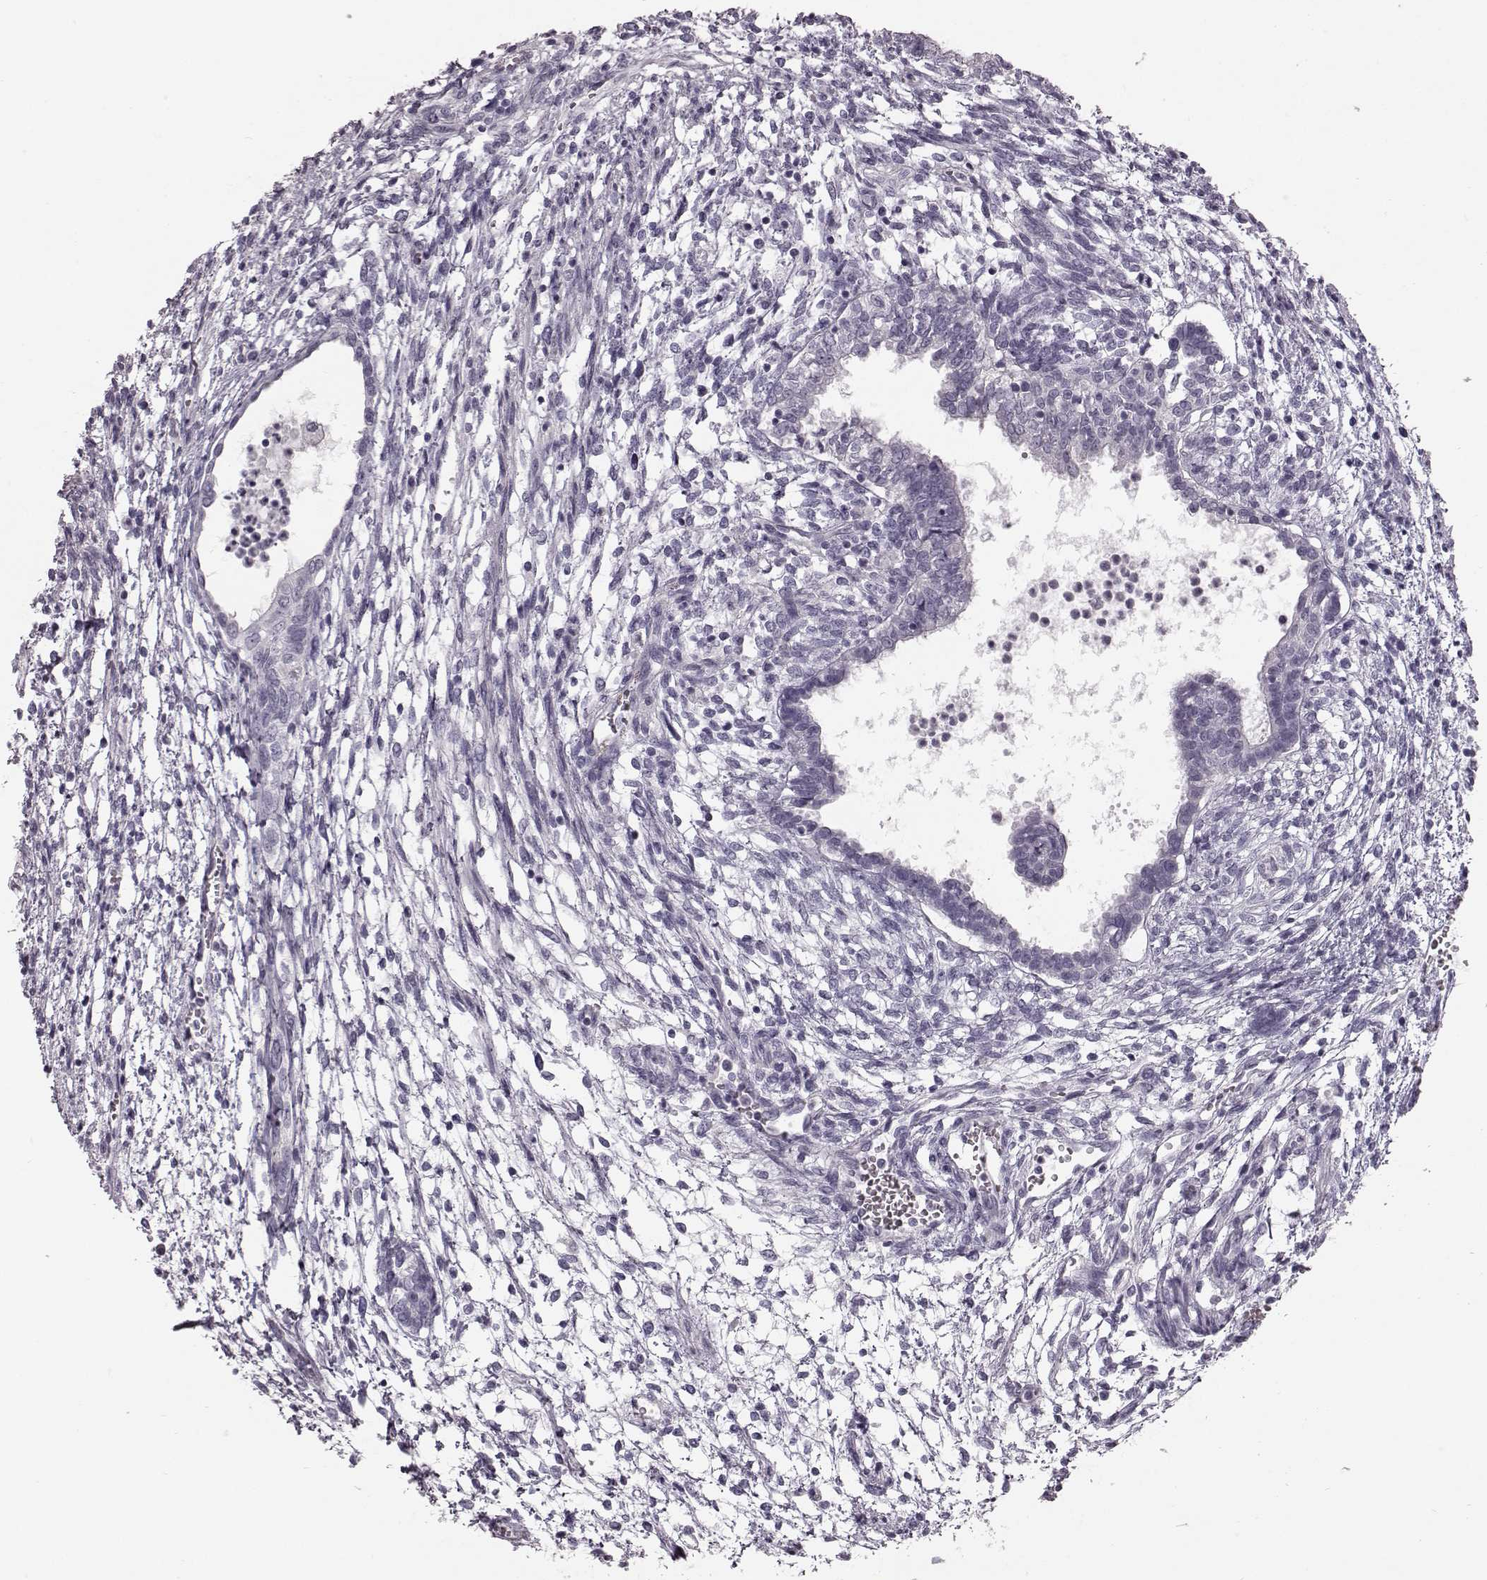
{"staining": {"intensity": "negative", "quantity": "none", "location": "none"}, "tissue": "testis cancer", "cell_type": "Tumor cells", "image_type": "cancer", "snomed": [{"axis": "morphology", "description": "Carcinoma, Embryonal, NOS"}, {"axis": "topography", "description": "Testis"}], "caption": "The micrograph reveals no staining of tumor cells in testis embryonal carcinoma.", "gene": "ZNF433", "patient": {"sex": "male", "age": 37}}